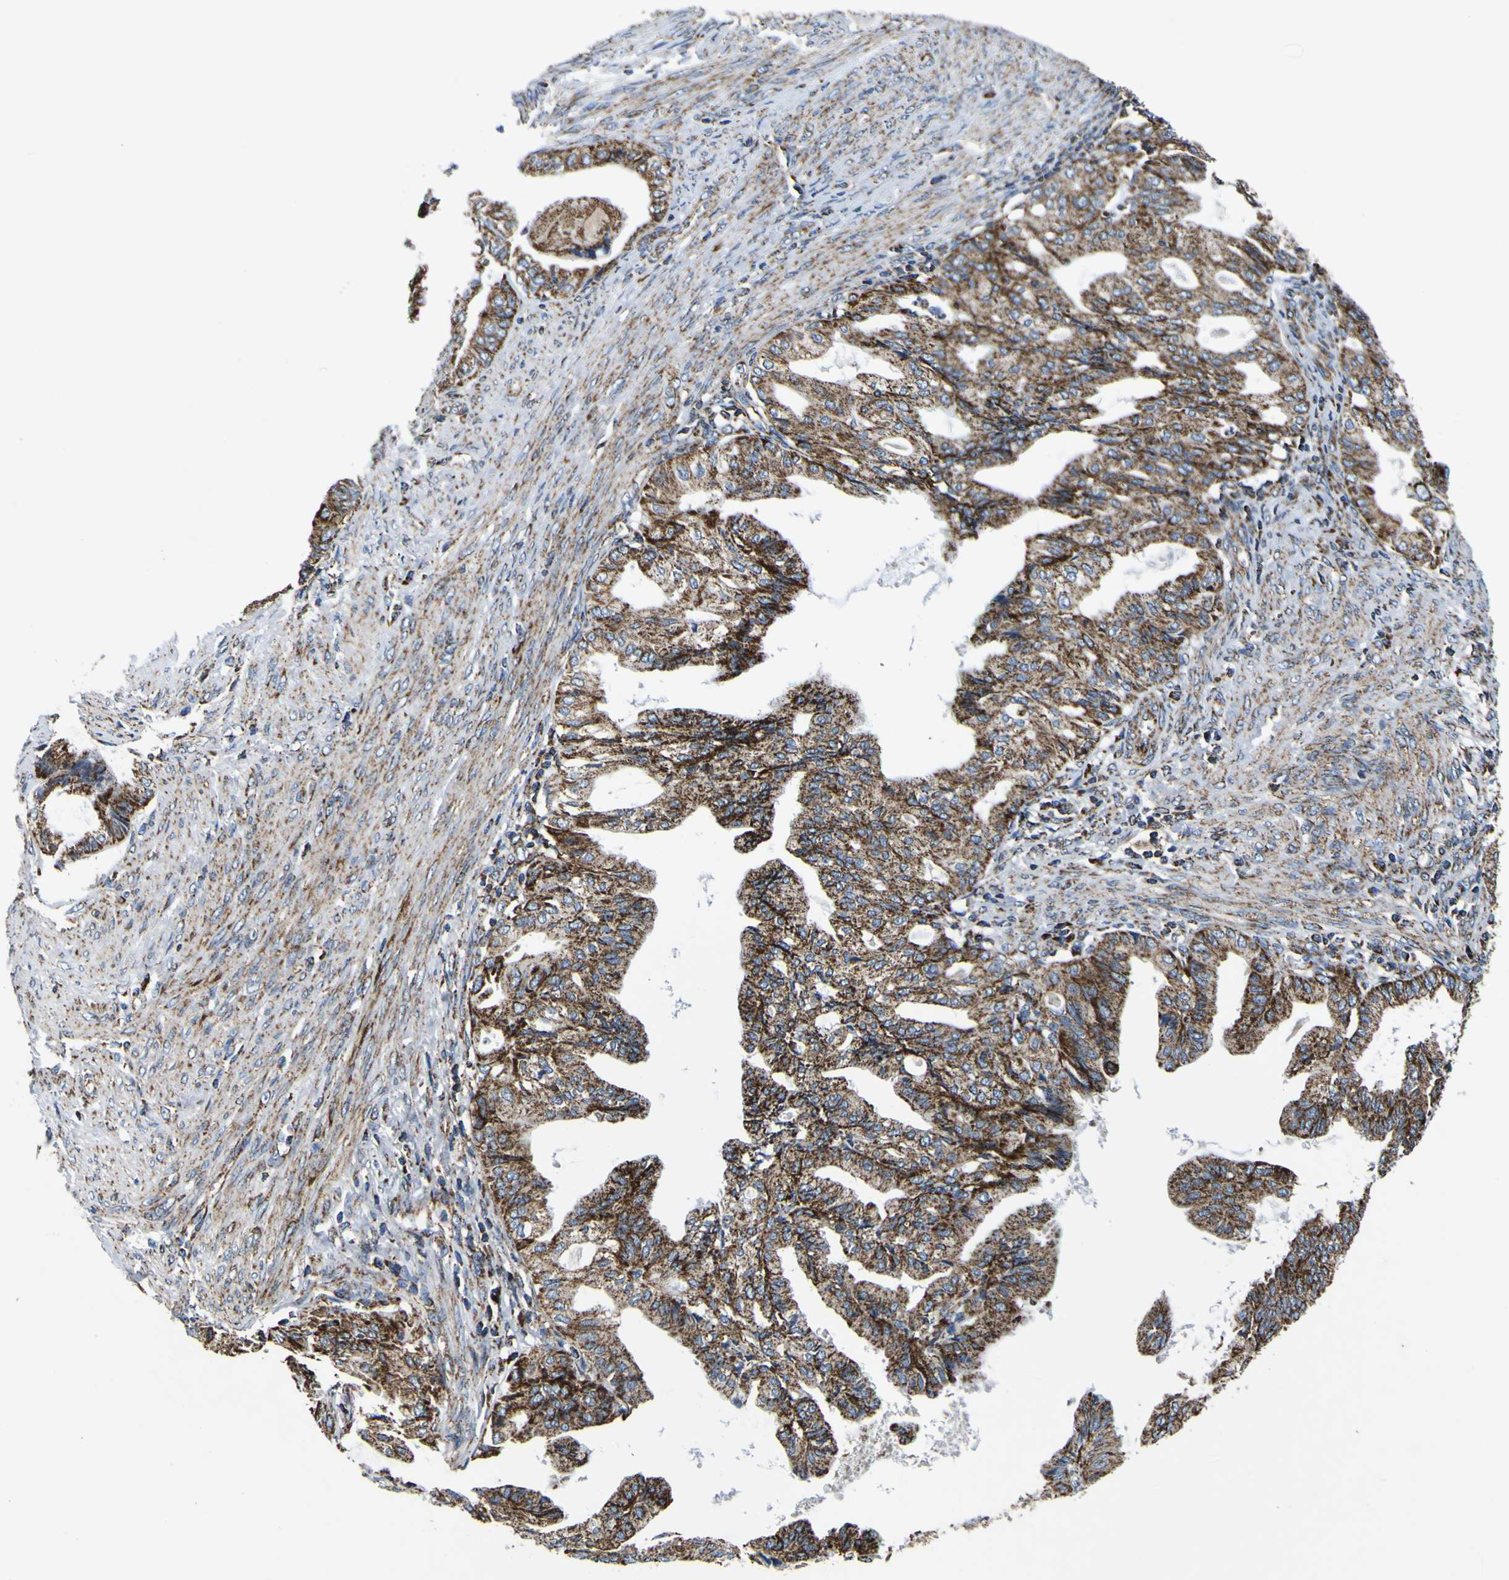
{"staining": {"intensity": "moderate", "quantity": ">75%", "location": "cytoplasmic/membranous"}, "tissue": "endometrial cancer", "cell_type": "Tumor cells", "image_type": "cancer", "snomed": [{"axis": "morphology", "description": "Adenocarcinoma, NOS"}, {"axis": "topography", "description": "Endometrium"}], "caption": "Protein expression analysis of human adenocarcinoma (endometrial) reveals moderate cytoplasmic/membranous positivity in about >75% of tumor cells.", "gene": "PTRH2", "patient": {"sex": "female", "age": 86}}